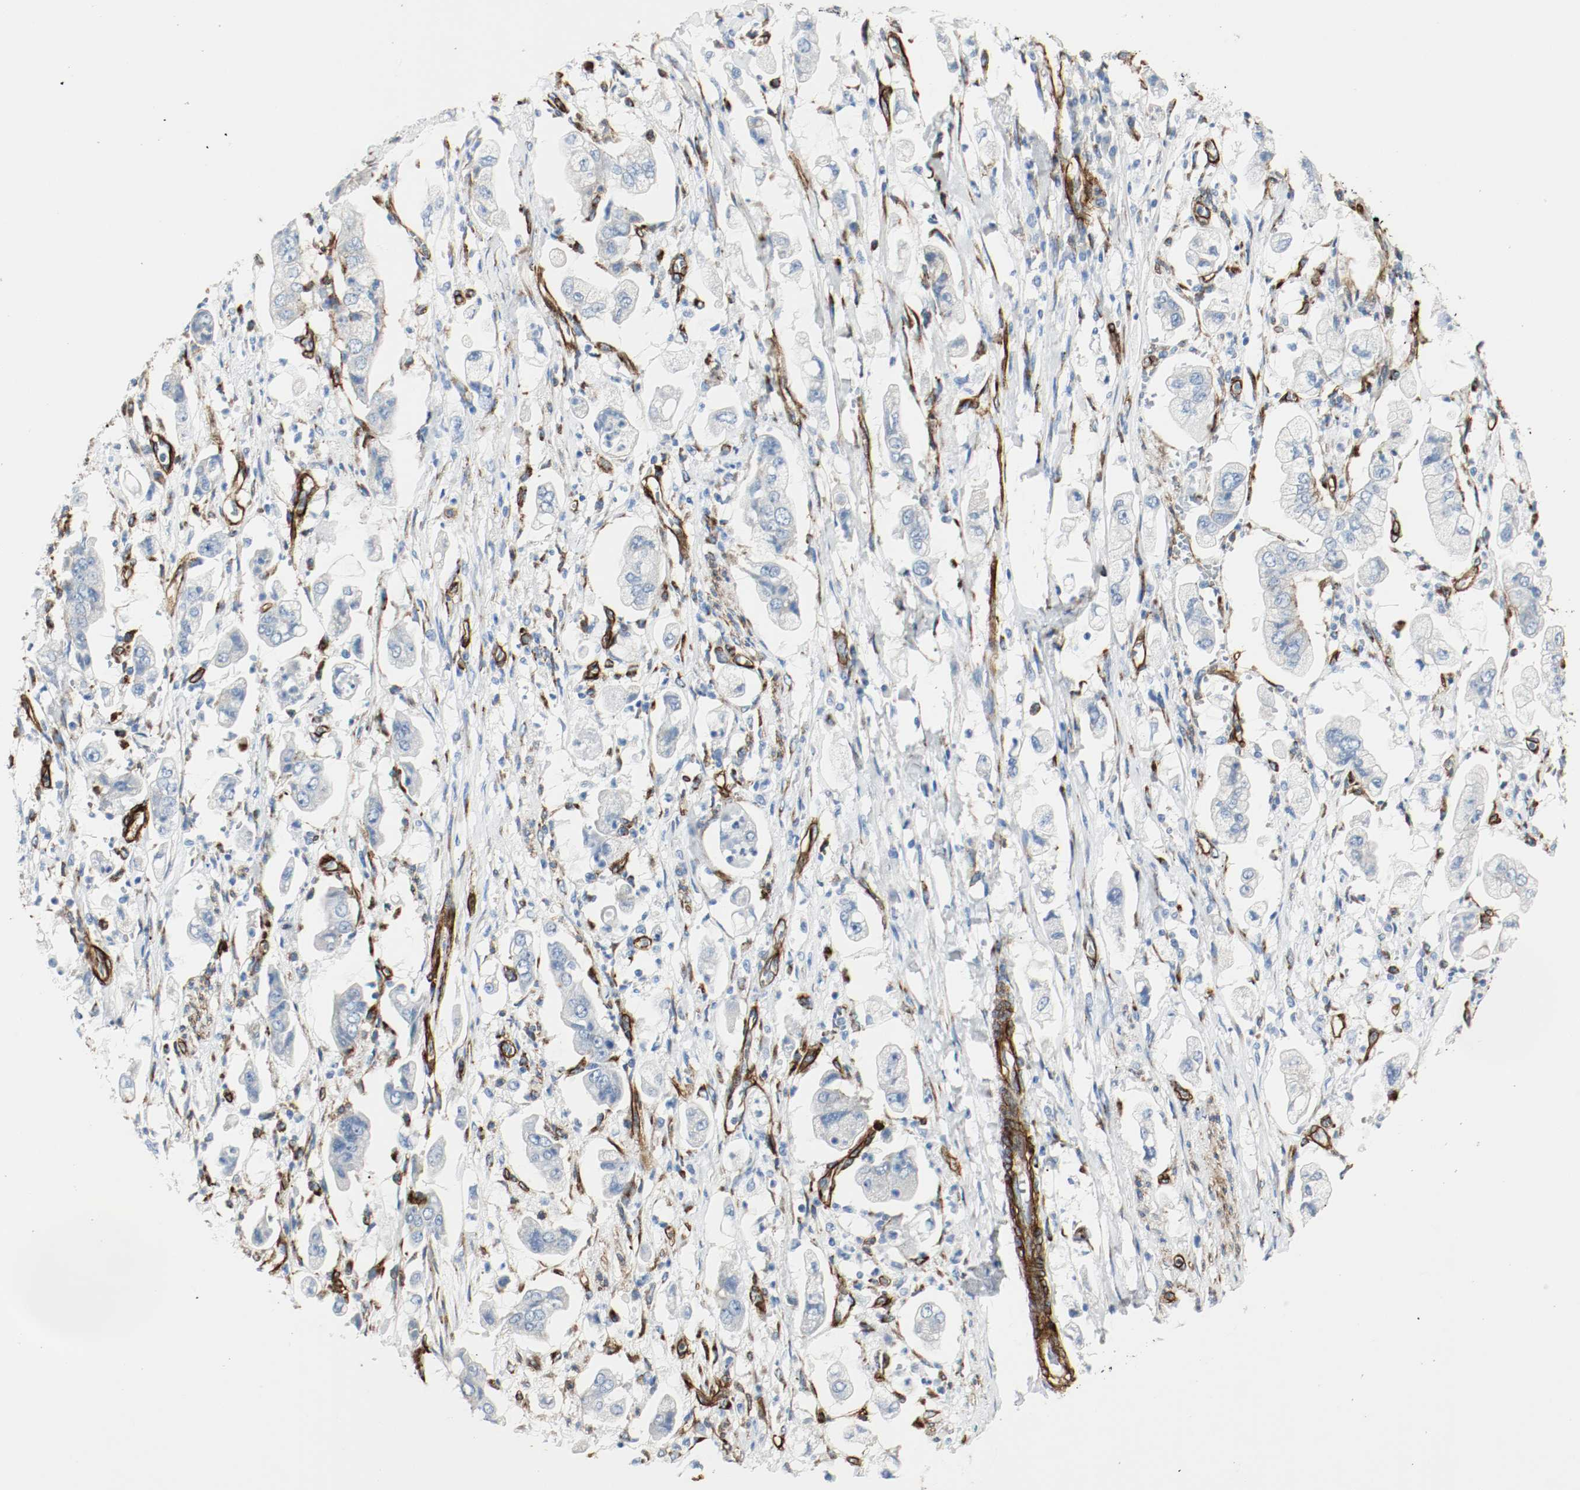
{"staining": {"intensity": "negative", "quantity": "none", "location": "none"}, "tissue": "stomach cancer", "cell_type": "Tumor cells", "image_type": "cancer", "snomed": [{"axis": "morphology", "description": "Adenocarcinoma, NOS"}, {"axis": "topography", "description": "Stomach"}], "caption": "A high-resolution histopathology image shows immunohistochemistry staining of stomach cancer, which shows no significant expression in tumor cells.", "gene": "LAMB1", "patient": {"sex": "male", "age": 62}}